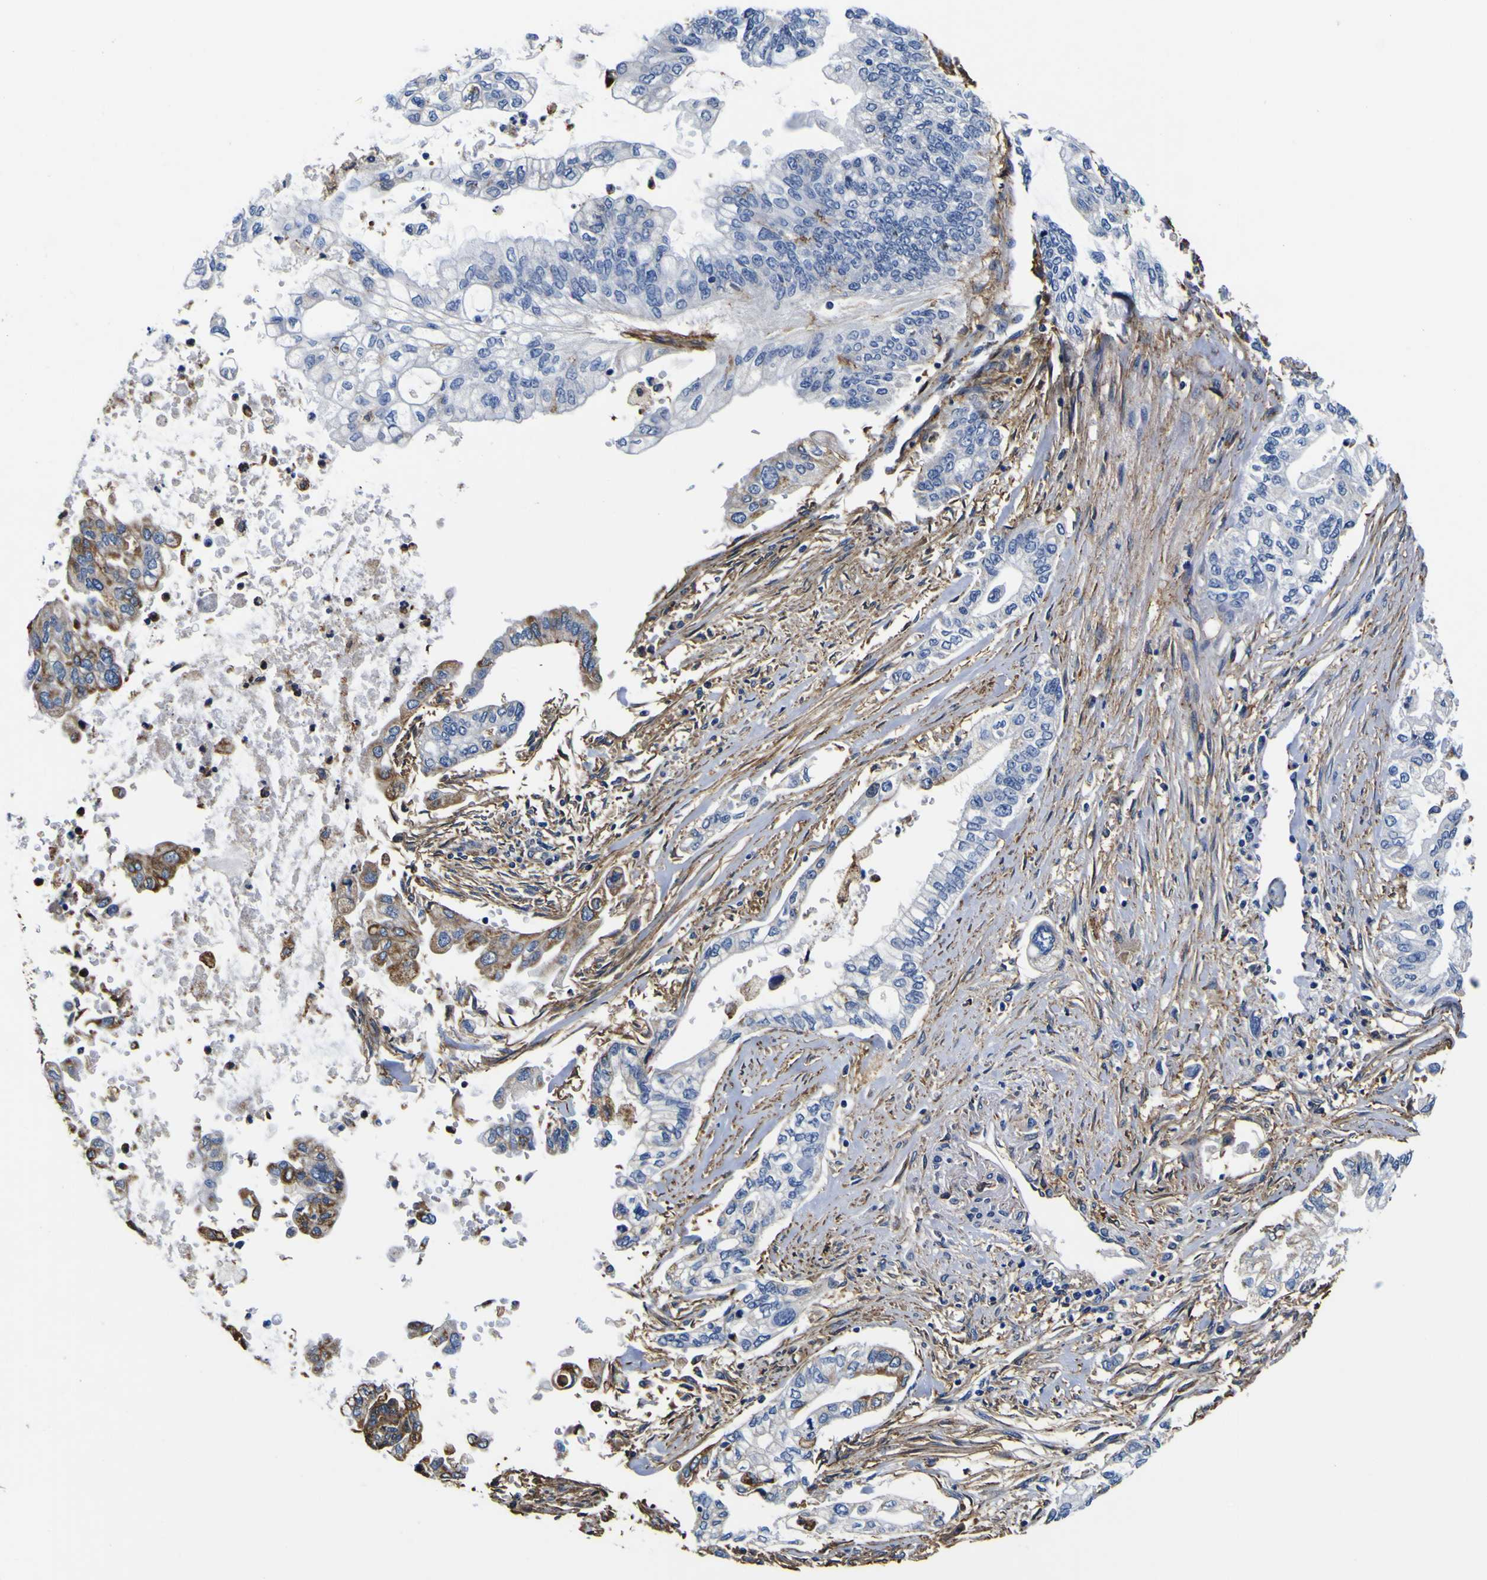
{"staining": {"intensity": "moderate", "quantity": "<25%", "location": "cytoplasmic/membranous"}, "tissue": "pancreatic cancer", "cell_type": "Tumor cells", "image_type": "cancer", "snomed": [{"axis": "morphology", "description": "Normal tissue, NOS"}, {"axis": "topography", "description": "Pancreas"}], "caption": "Approximately <25% of tumor cells in pancreatic cancer show moderate cytoplasmic/membranous protein positivity as visualized by brown immunohistochemical staining.", "gene": "PXDN", "patient": {"sex": "male", "age": 42}}